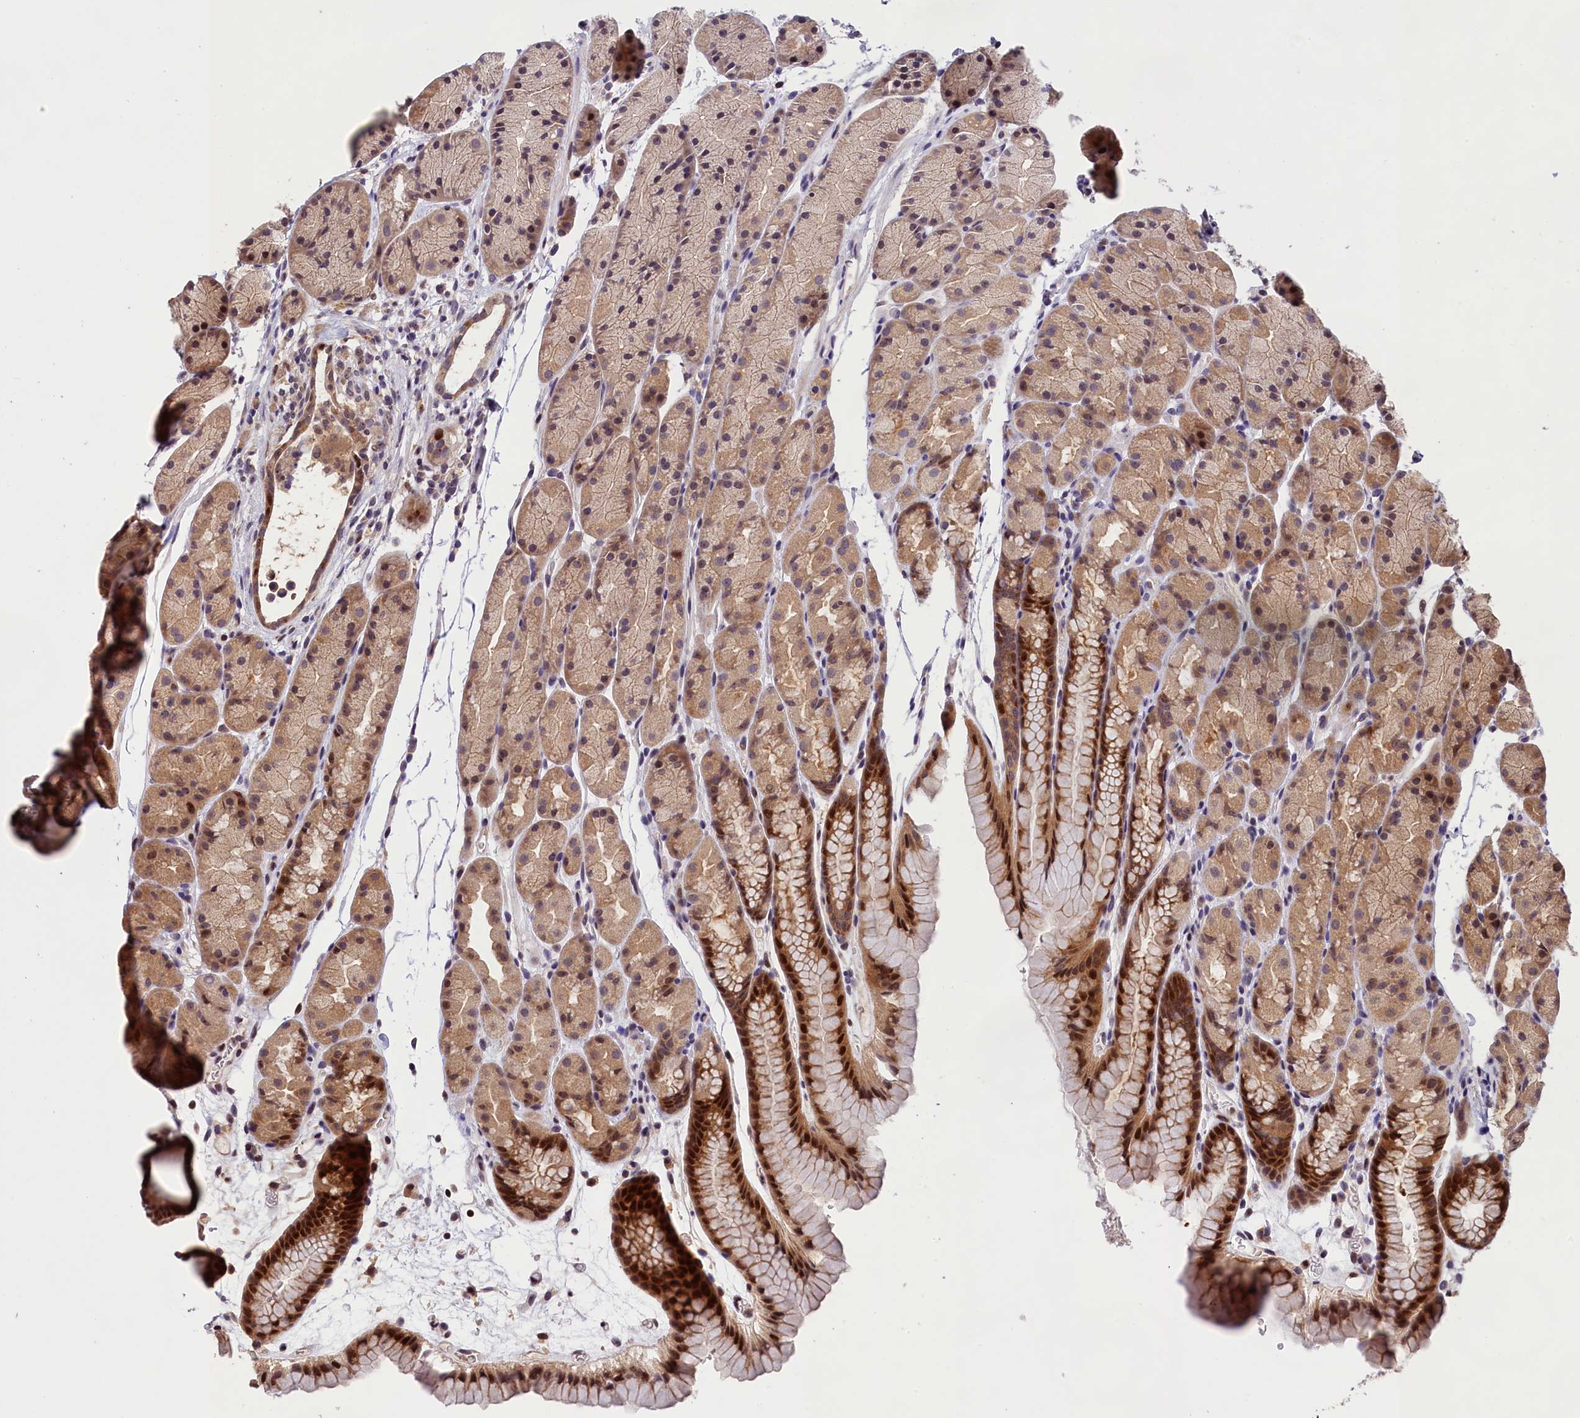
{"staining": {"intensity": "strong", "quantity": "25%-75%", "location": "cytoplasmic/membranous,nuclear"}, "tissue": "stomach", "cell_type": "Glandular cells", "image_type": "normal", "snomed": [{"axis": "morphology", "description": "Normal tissue, NOS"}, {"axis": "topography", "description": "Stomach, upper"}, {"axis": "topography", "description": "Stomach"}], "caption": "Normal stomach was stained to show a protein in brown. There is high levels of strong cytoplasmic/membranous,nuclear positivity in about 25%-75% of glandular cells.", "gene": "PHAF1", "patient": {"sex": "male", "age": 47}}